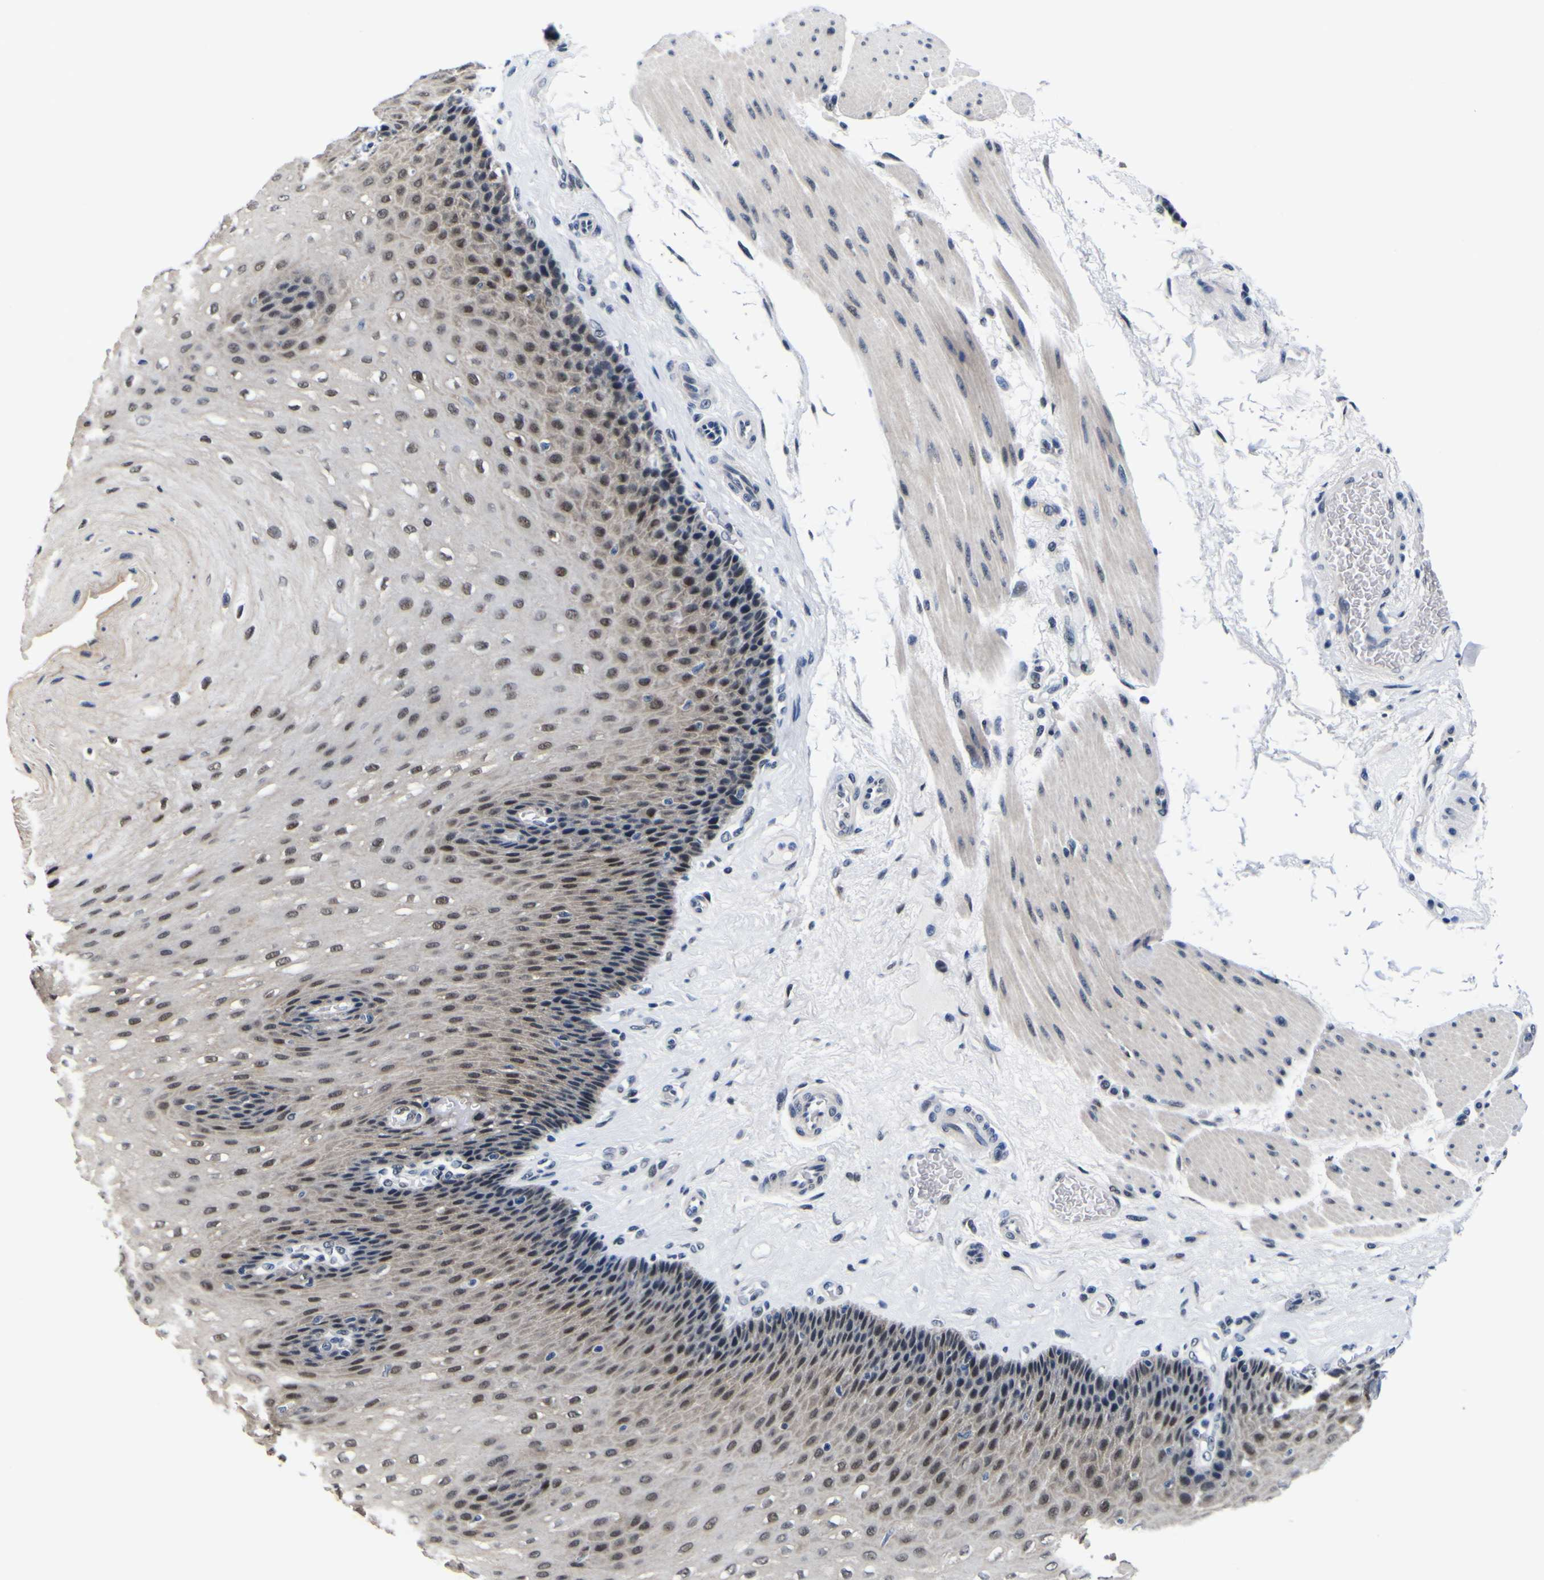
{"staining": {"intensity": "moderate", "quantity": ">75%", "location": "nuclear"}, "tissue": "esophagus", "cell_type": "Squamous epithelial cells", "image_type": "normal", "snomed": [{"axis": "morphology", "description": "Normal tissue, NOS"}, {"axis": "topography", "description": "Esophagus"}], "caption": "About >75% of squamous epithelial cells in unremarkable human esophagus reveal moderate nuclear protein expression as visualized by brown immunohistochemical staining.", "gene": "CUL4B", "patient": {"sex": "female", "age": 72}}